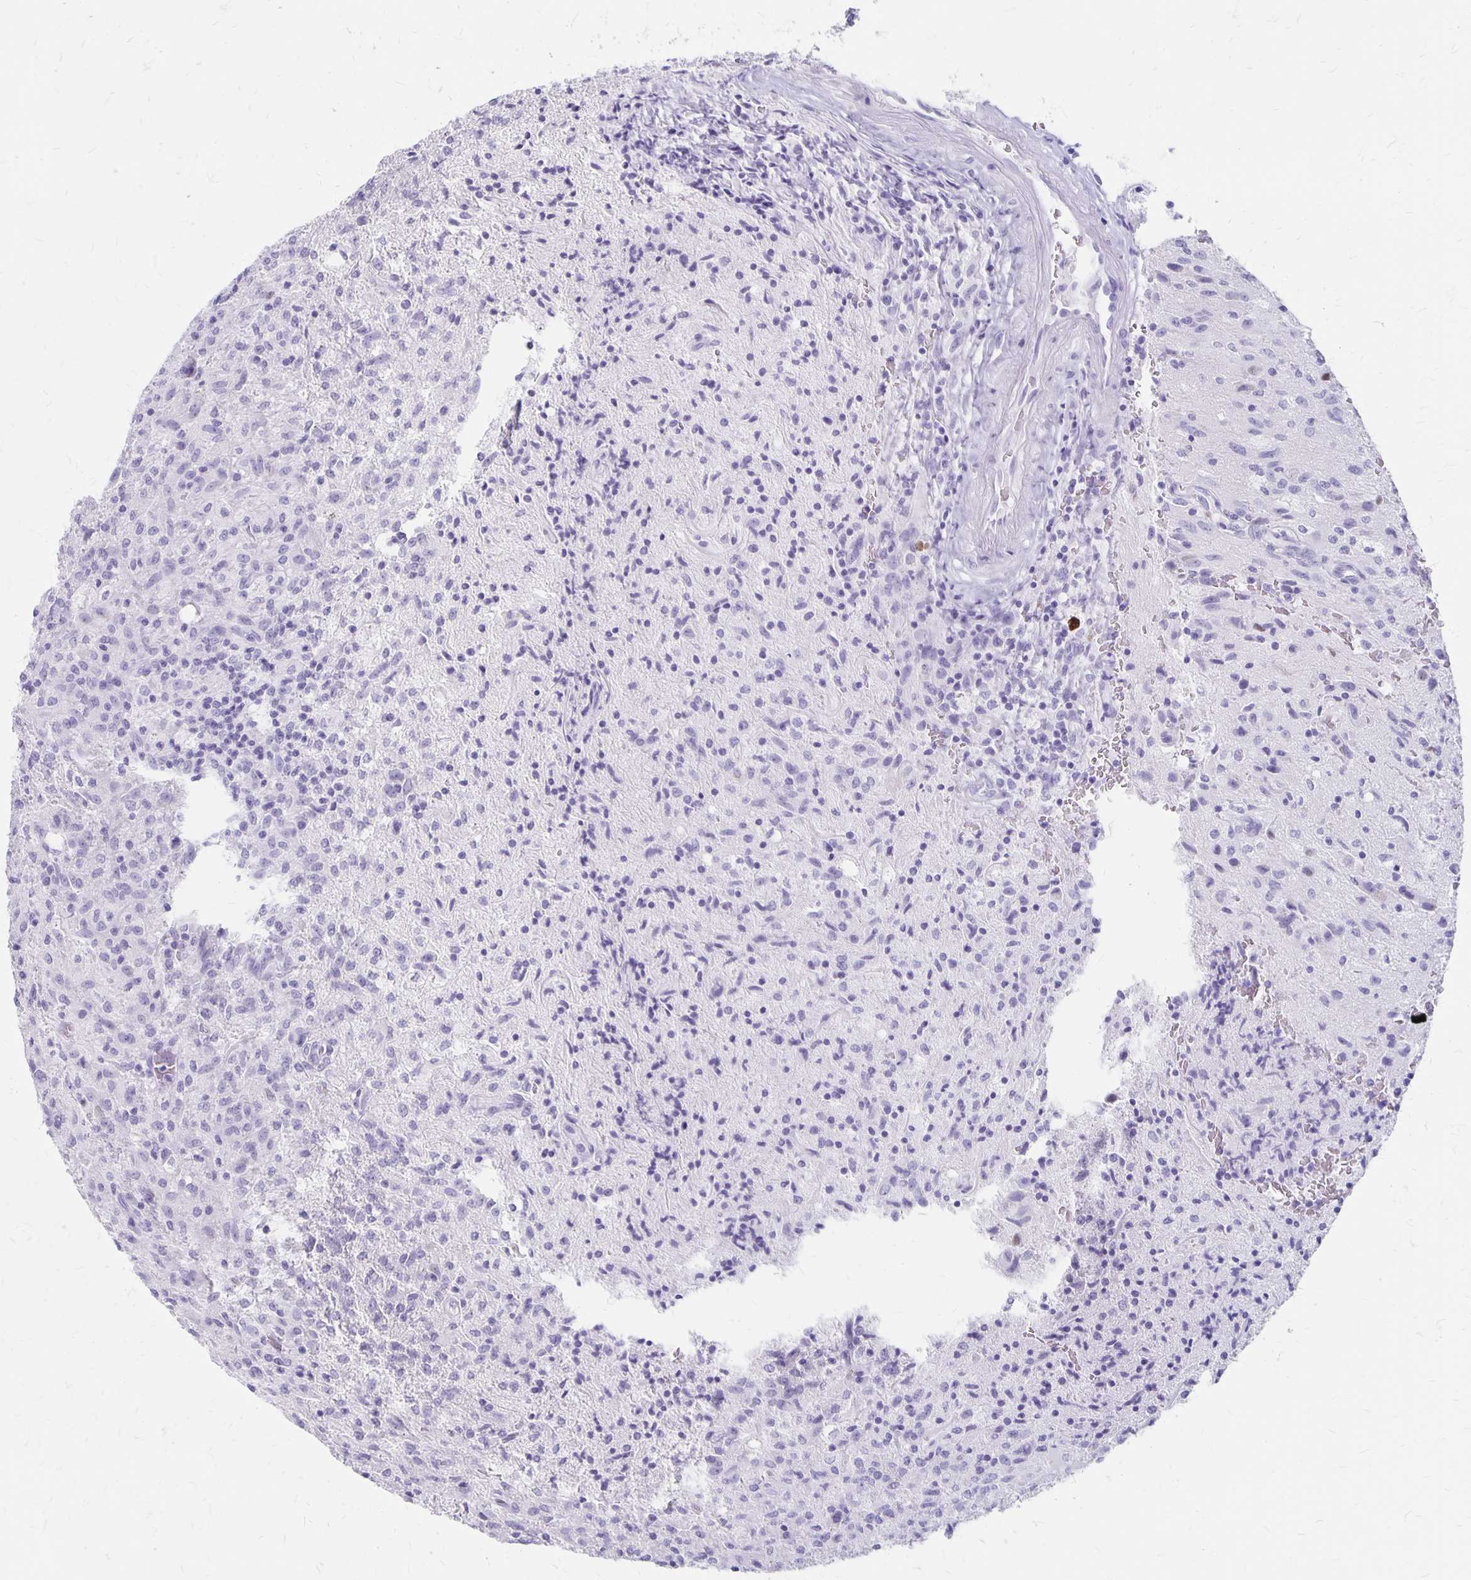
{"staining": {"intensity": "negative", "quantity": "none", "location": "none"}, "tissue": "glioma", "cell_type": "Tumor cells", "image_type": "cancer", "snomed": [{"axis": "morphology", "description": "Glioma, malignant, High grade"}, {"axis": "topography", "description": "Brain"}], "caption": "IHC micrograph of neoplastic tissue: malignant high-grade glioma stained with DAB exhibits no significant protein expression in tumor cells.", "gene": "MAGEC2", "patient": {"sex": "male", "age": 68}}